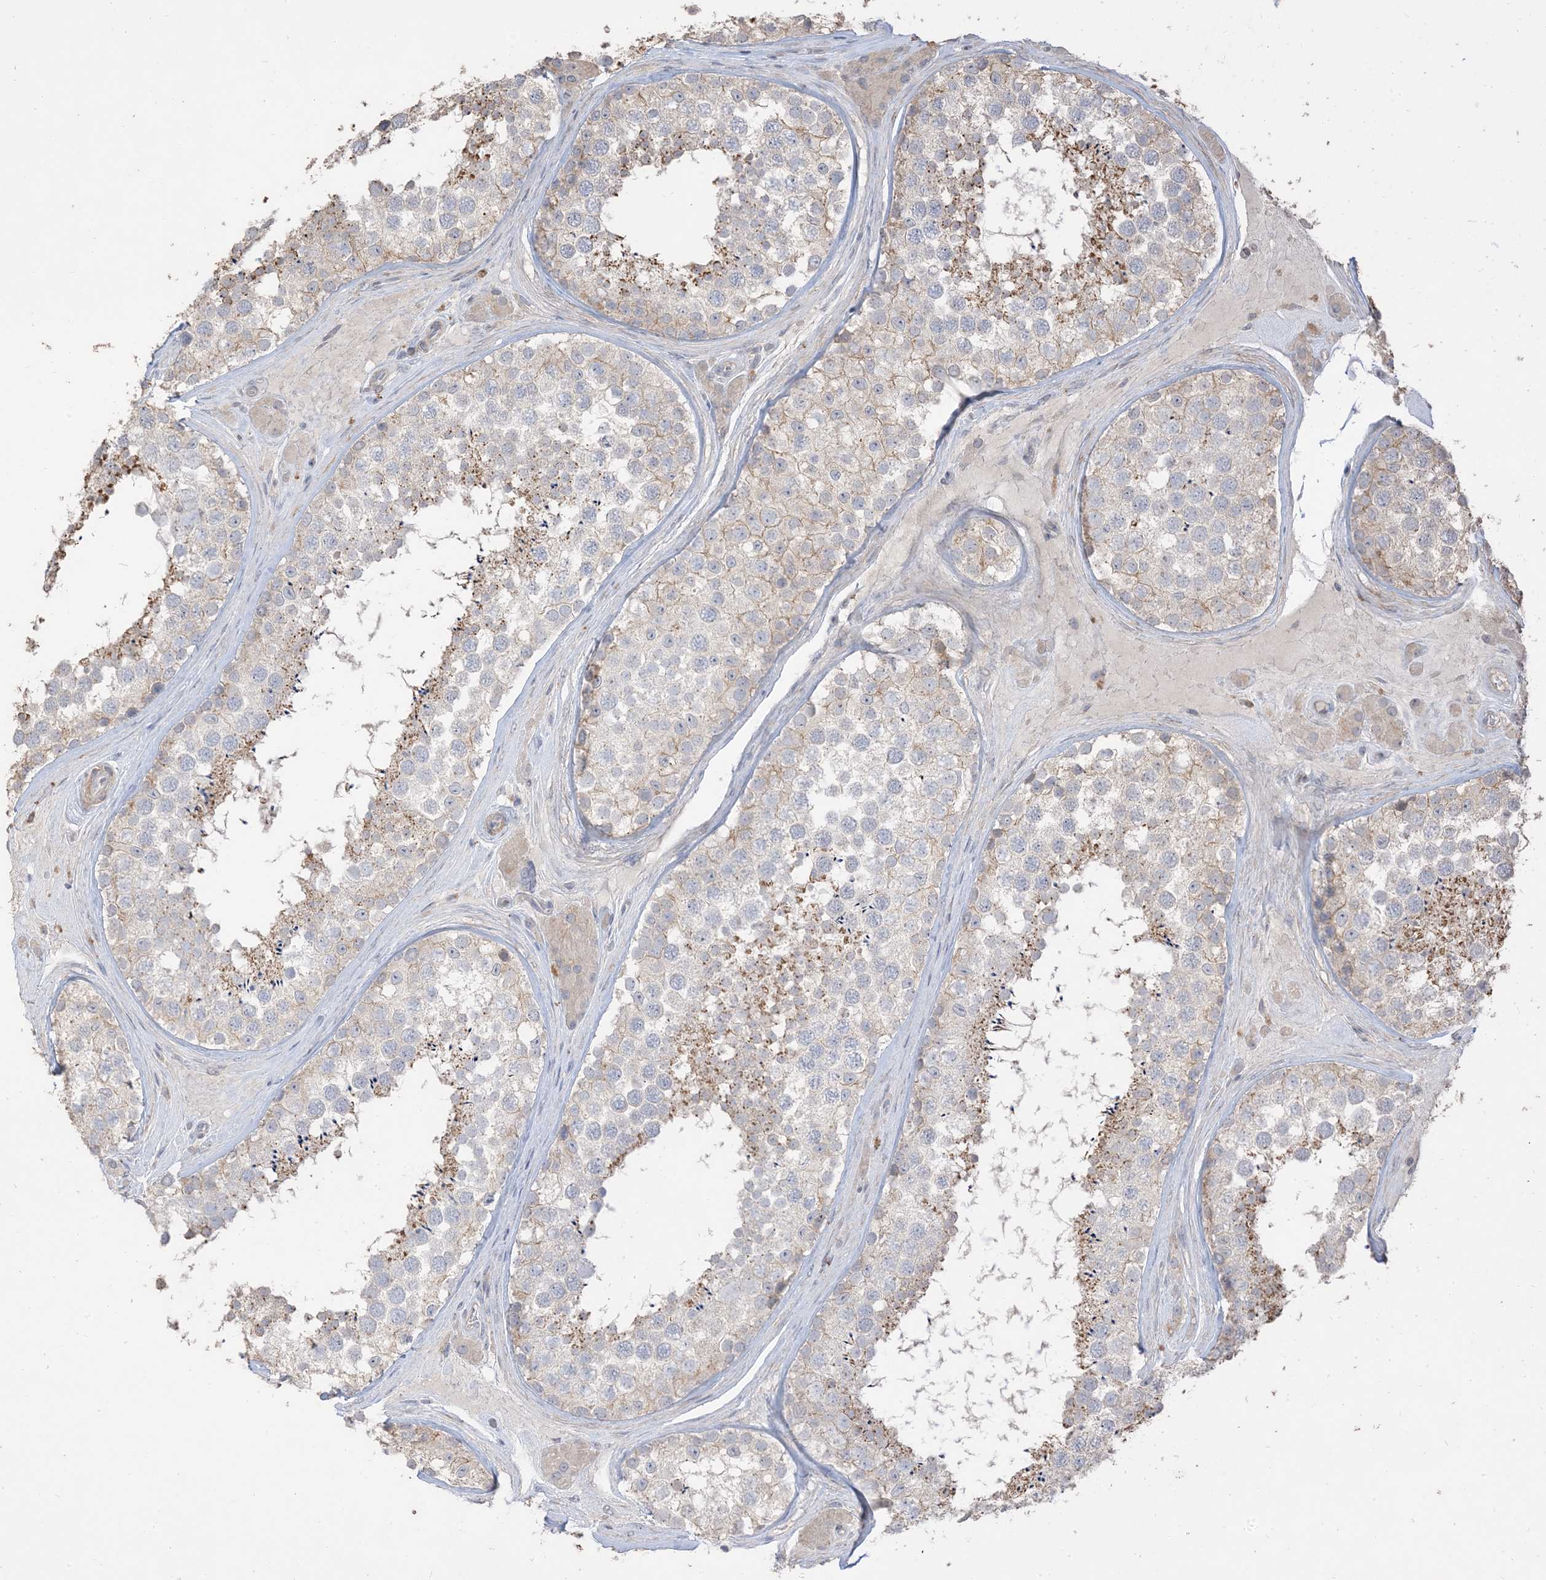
{"staining": {"intensity": "moderate", "quantity": "<25%", "location": "cytoplasmic/membranous"}, "tissue": "testis", "cell_type": "Cells in seminiferous ducts", "image_type": "normal", "snomed": [{"axis": "morphology", "description": "Normal tissue, NOS"}, {"axis": "topography", "description": "Testis"}], "caption": "The image reveals staining of normal testis, revealing moderate cytoplasmic/membranous protein positivity (brown color) within cells in seminiferous ducts.", "gene": "RNF175", "patient": {"sex": "male", "age": 46}}